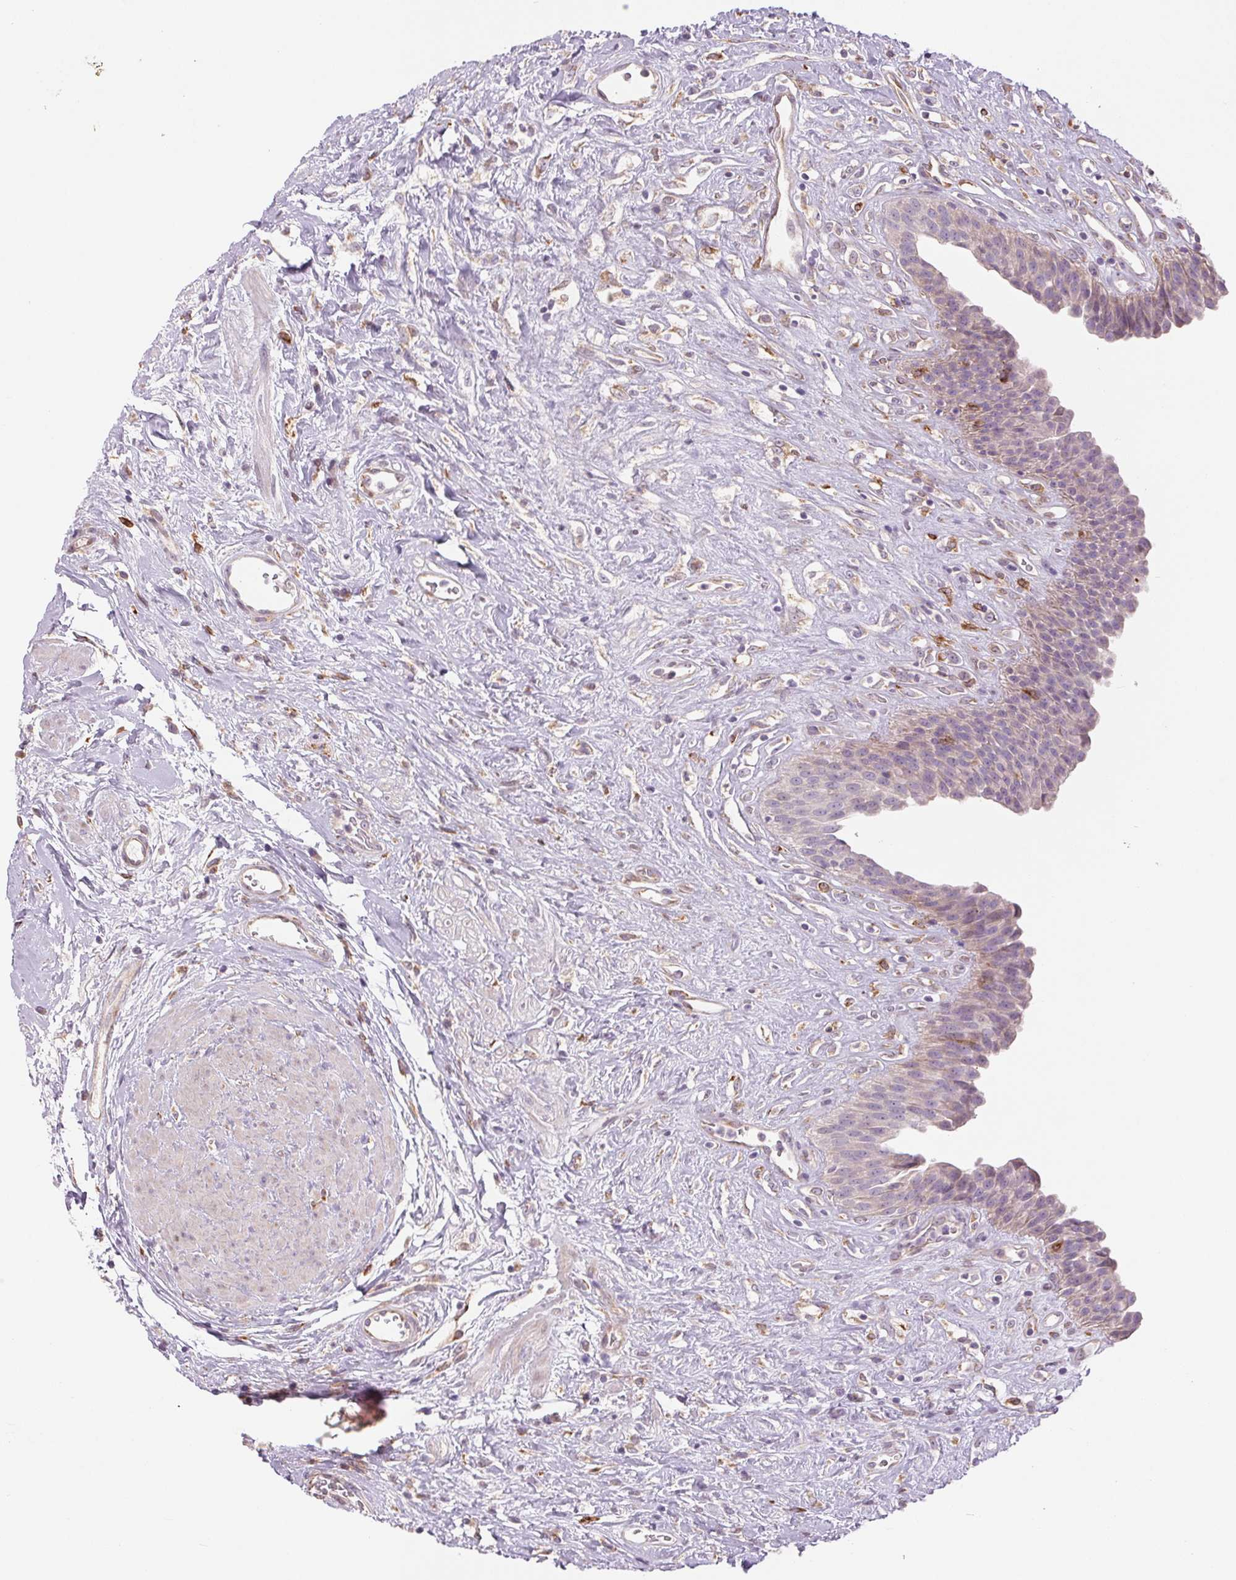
{"staining": {"intensity": "negative", "quantity": "none", "location": "none"}, "tissue": "urinary bladder", "cell_type": "Urothelial cells", "image_type": "normal", "snomed": [{"axis": "morphology", "description": "Normal tissue, NOS"}, {"axis": "topography", "description": "Urinary bladder"}], "caption": "A photomicrograph of human urinary bladder is negative for staining in urothelial cells. (DAB (3,3'-diaminobenzidine) immunohistochemistry (IHC) with hematoxylin counter stain).", "gene": "METTL17", "patient": {"sex": "female", "age": 56}}